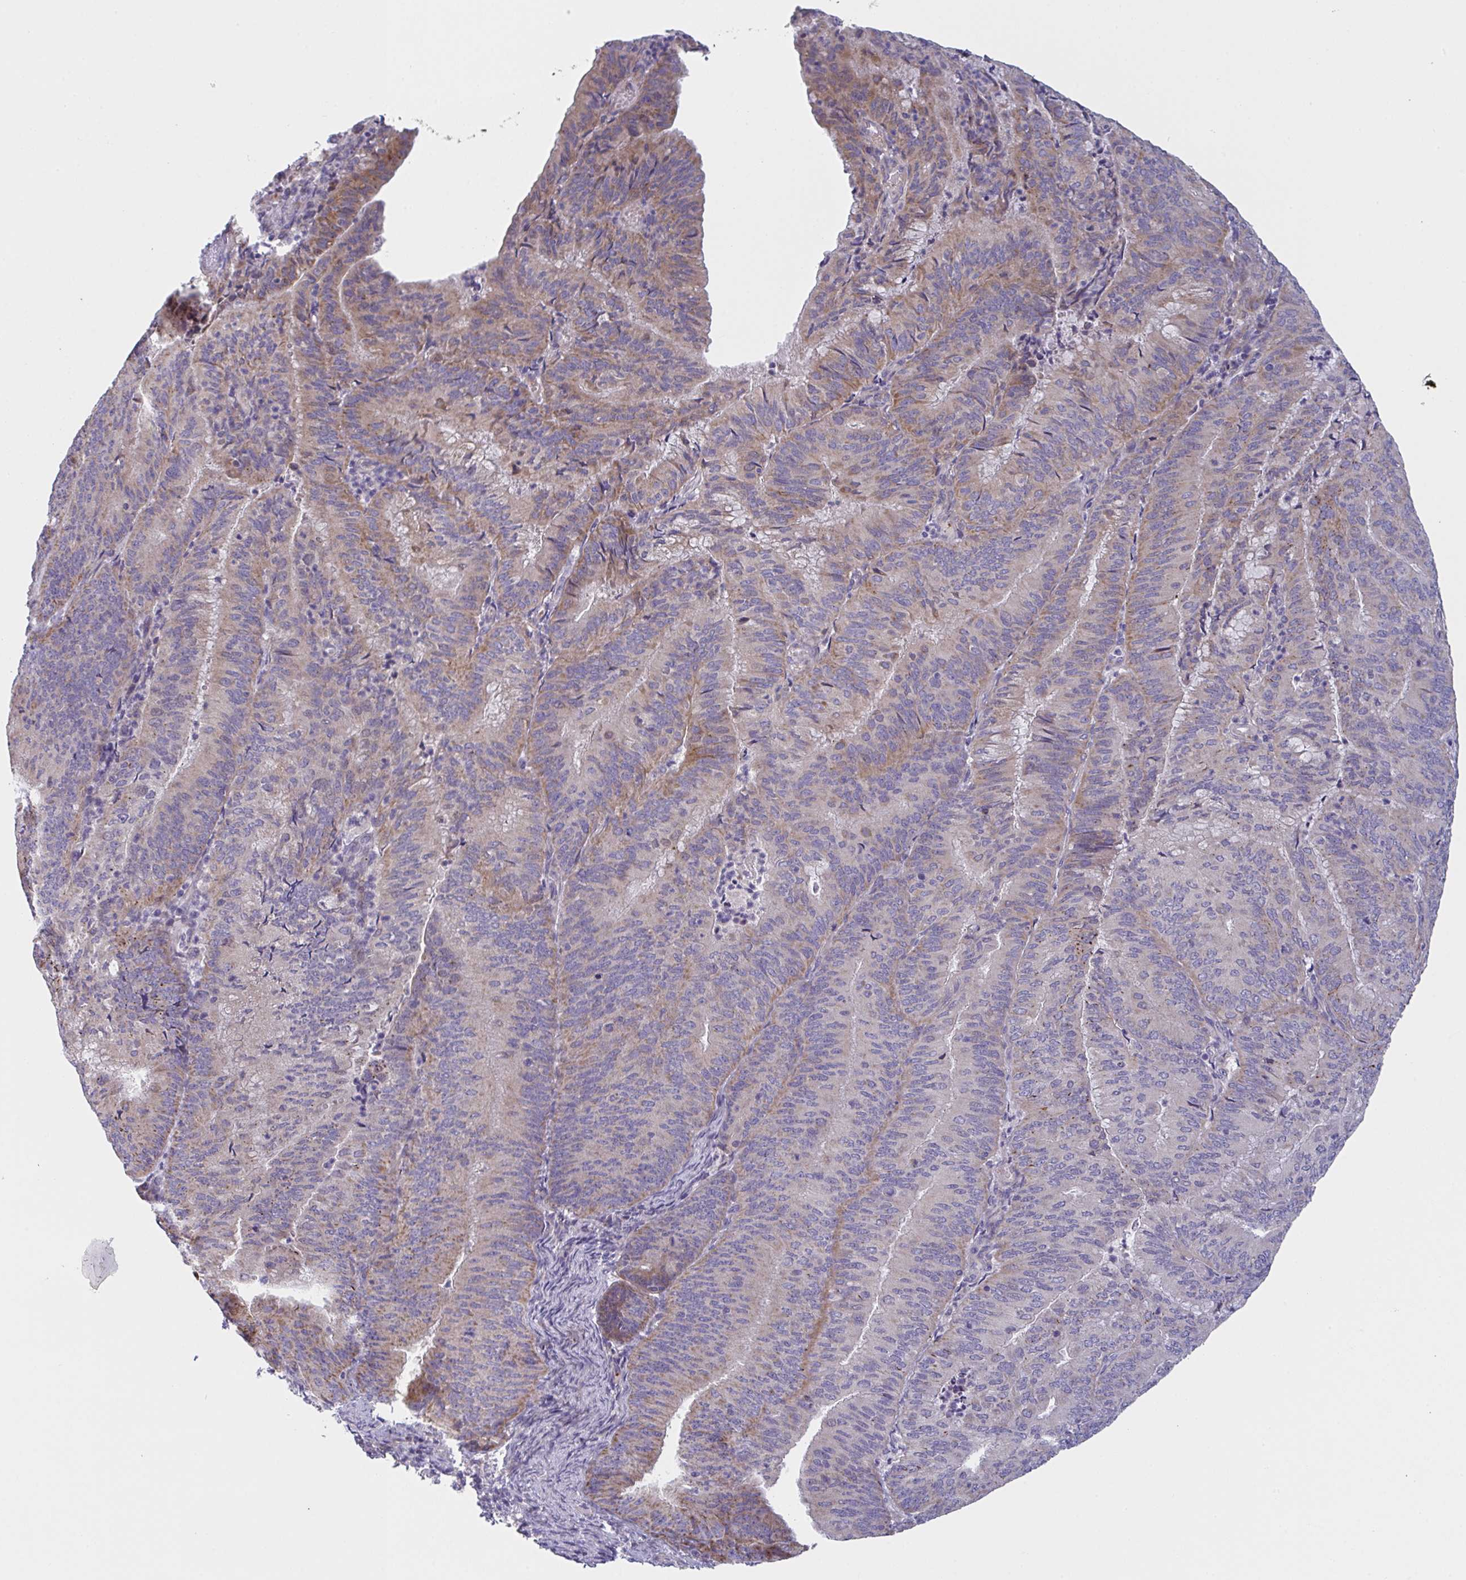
{"staining": {"intensity": "weak", "quantity": "25%-75%", "location": "cytoplasmic/membranous"}, "tissue": "endometrial cancer", "cell_type": "Tumor cells", "image_type": "cancer", "snomed": [{"axis": "morphology", "description": "Adenocarcinoma, NOS"}, {"axis": "topography", "description": "Endometrium"}], "caption": "This photomicrograph demonstrates endometrial cancer (adenocarcinoma) stained with immunohistochemistry (IHC) to label a protein in brown. The cytoplasmic/membranous of tumor cells show weak positivity for the protein. Nuclei are counter-stained blue.", "gene": "MRPS2", "patient": {"sex": "female", "age": 57}}